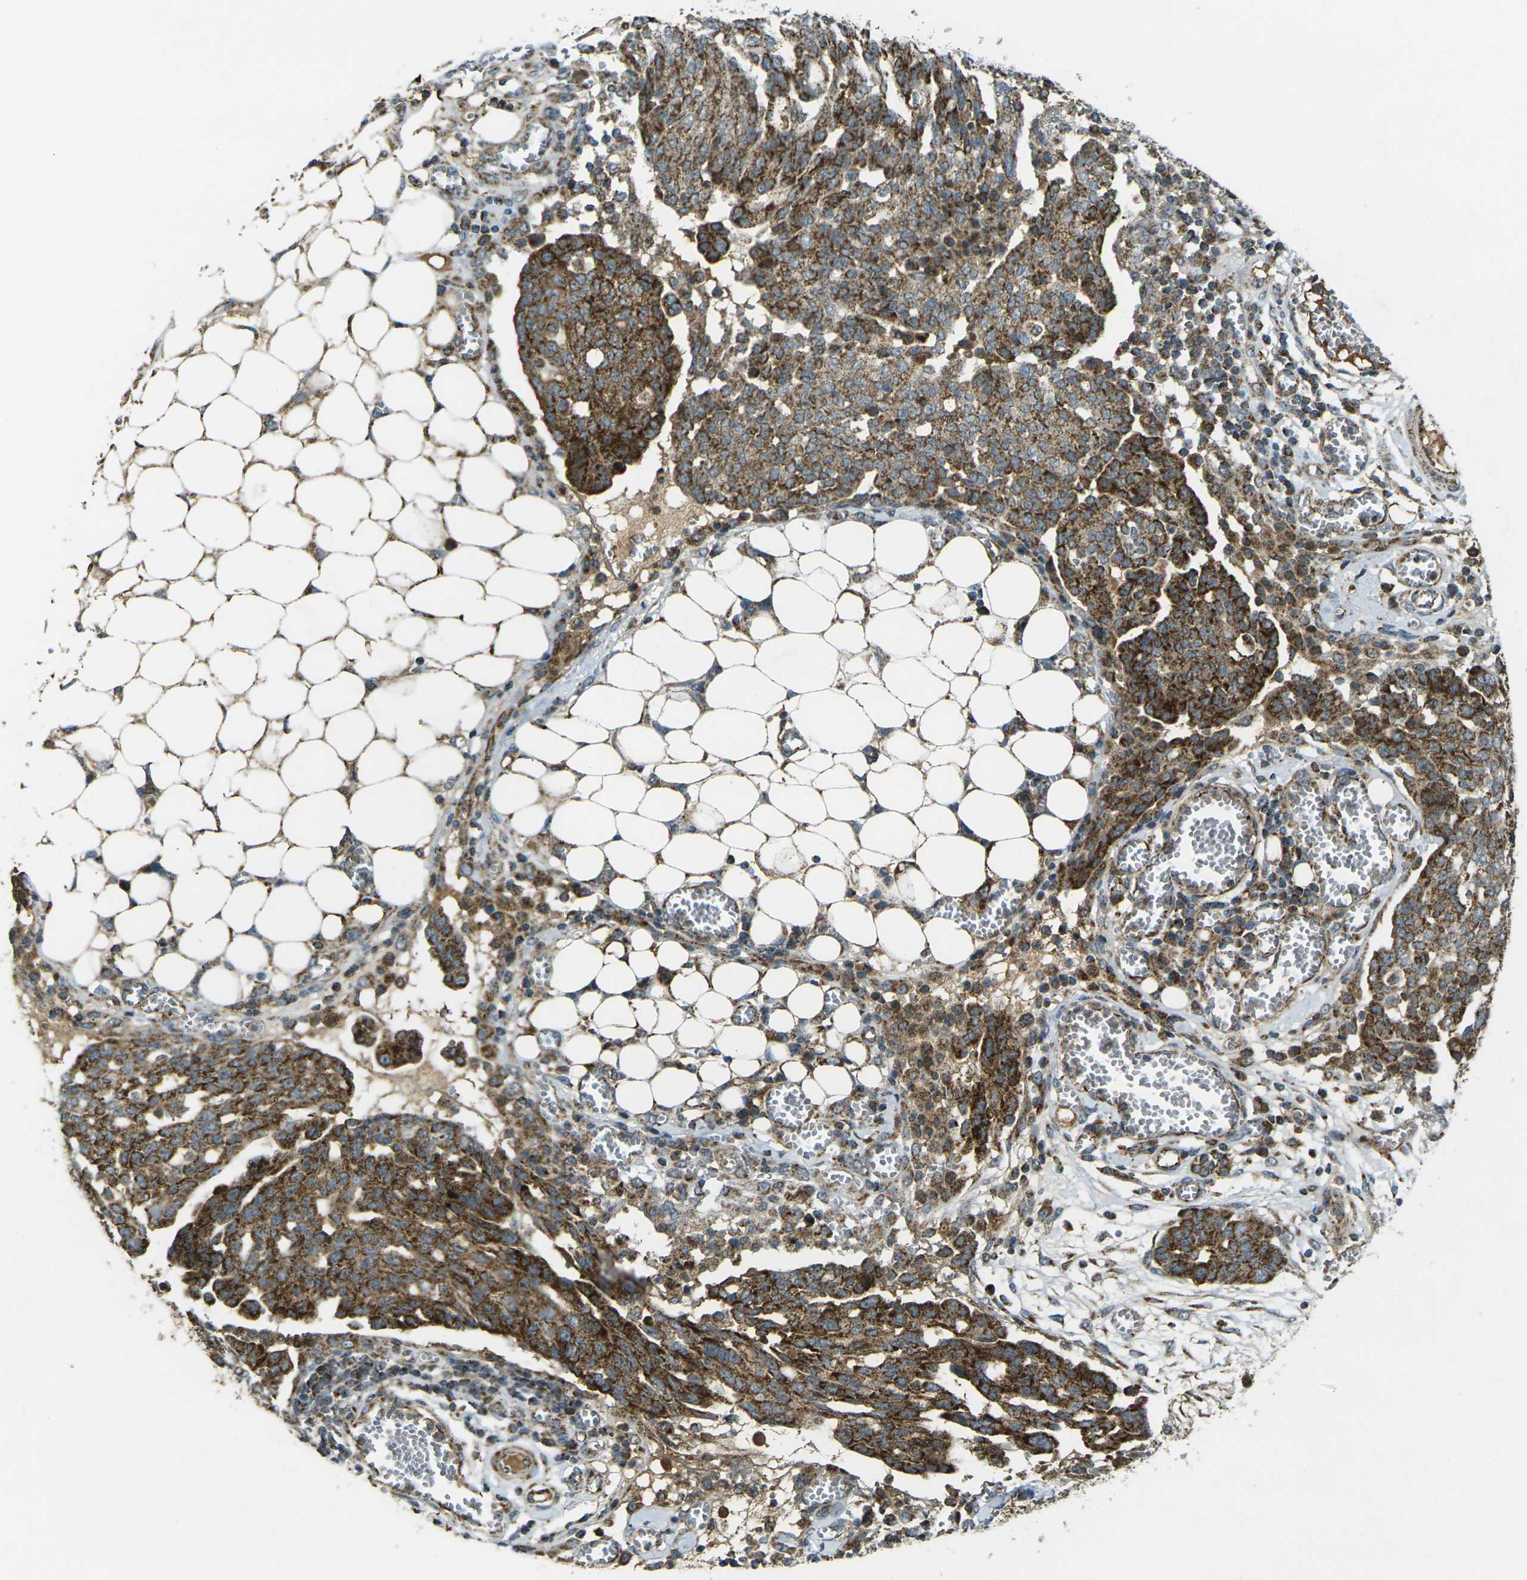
{"staining": {"intensity": "strong", "quantity": ">75%", "location": "cytoplasmic/membranous"}, "tissue": "ovarian cancer", "cell_type": "Tumor cells", "image_type": "cancer", "snomed": [{"axis": "morphology", "description": "Cystadenocarcinoma, serous, NOS"}, {"axis": "topography", "description": "Soft tissue"}, {"axis": "topography", "description": "Ovary"}], "caption": "Human ovarian cancer stained with a protein marker shows strong staining in tumor cells.", "gene": "IGF1R", "patient": {"sex": "female", "age": 57}}